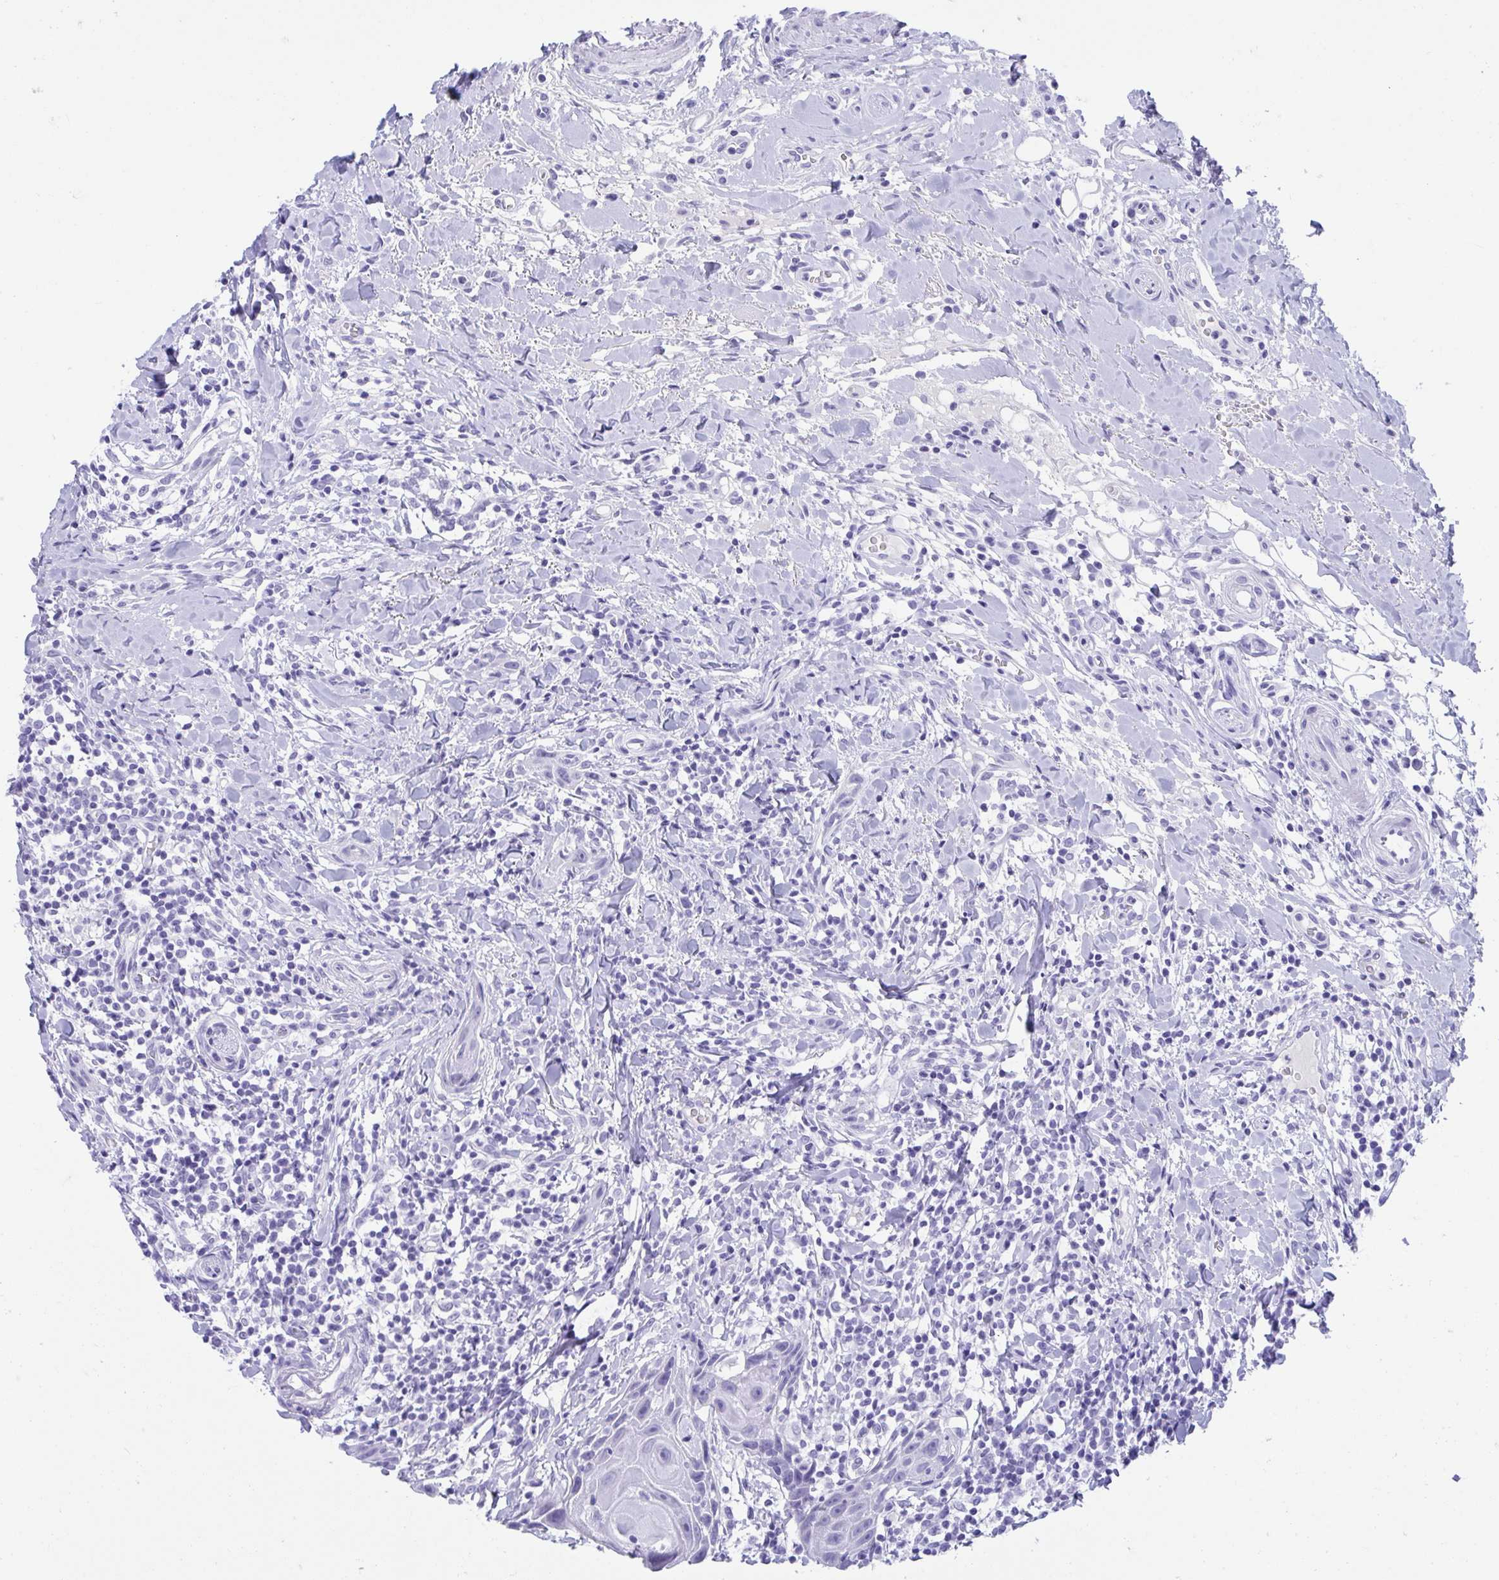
{"staining": {"intensity": "negative", "quantity": "none", "location": "none"}, "tissue": "head and neck cancer", "cell_type": "Tumor cells", "image_type": "cancer", "snomed": [{"axis": "morphology", "description": "Squamous cell carcinoma, NOS"}, {"axis": "topography", "description": "Oral tissue"}, {"axis": "topography", "description": "Head-Neck"}], "caption": "High power microscopy photomicrograph of an immunohistochemistry (IHC) image of head and neck cancer (squamous cell carcinoma), revealing no significant staining in tumor cells. (Immunohistochemistry, brightfield microscopy, high magnification).", "gene": "TMEM35A", "patient": {"sex": "male", "age": 49}}